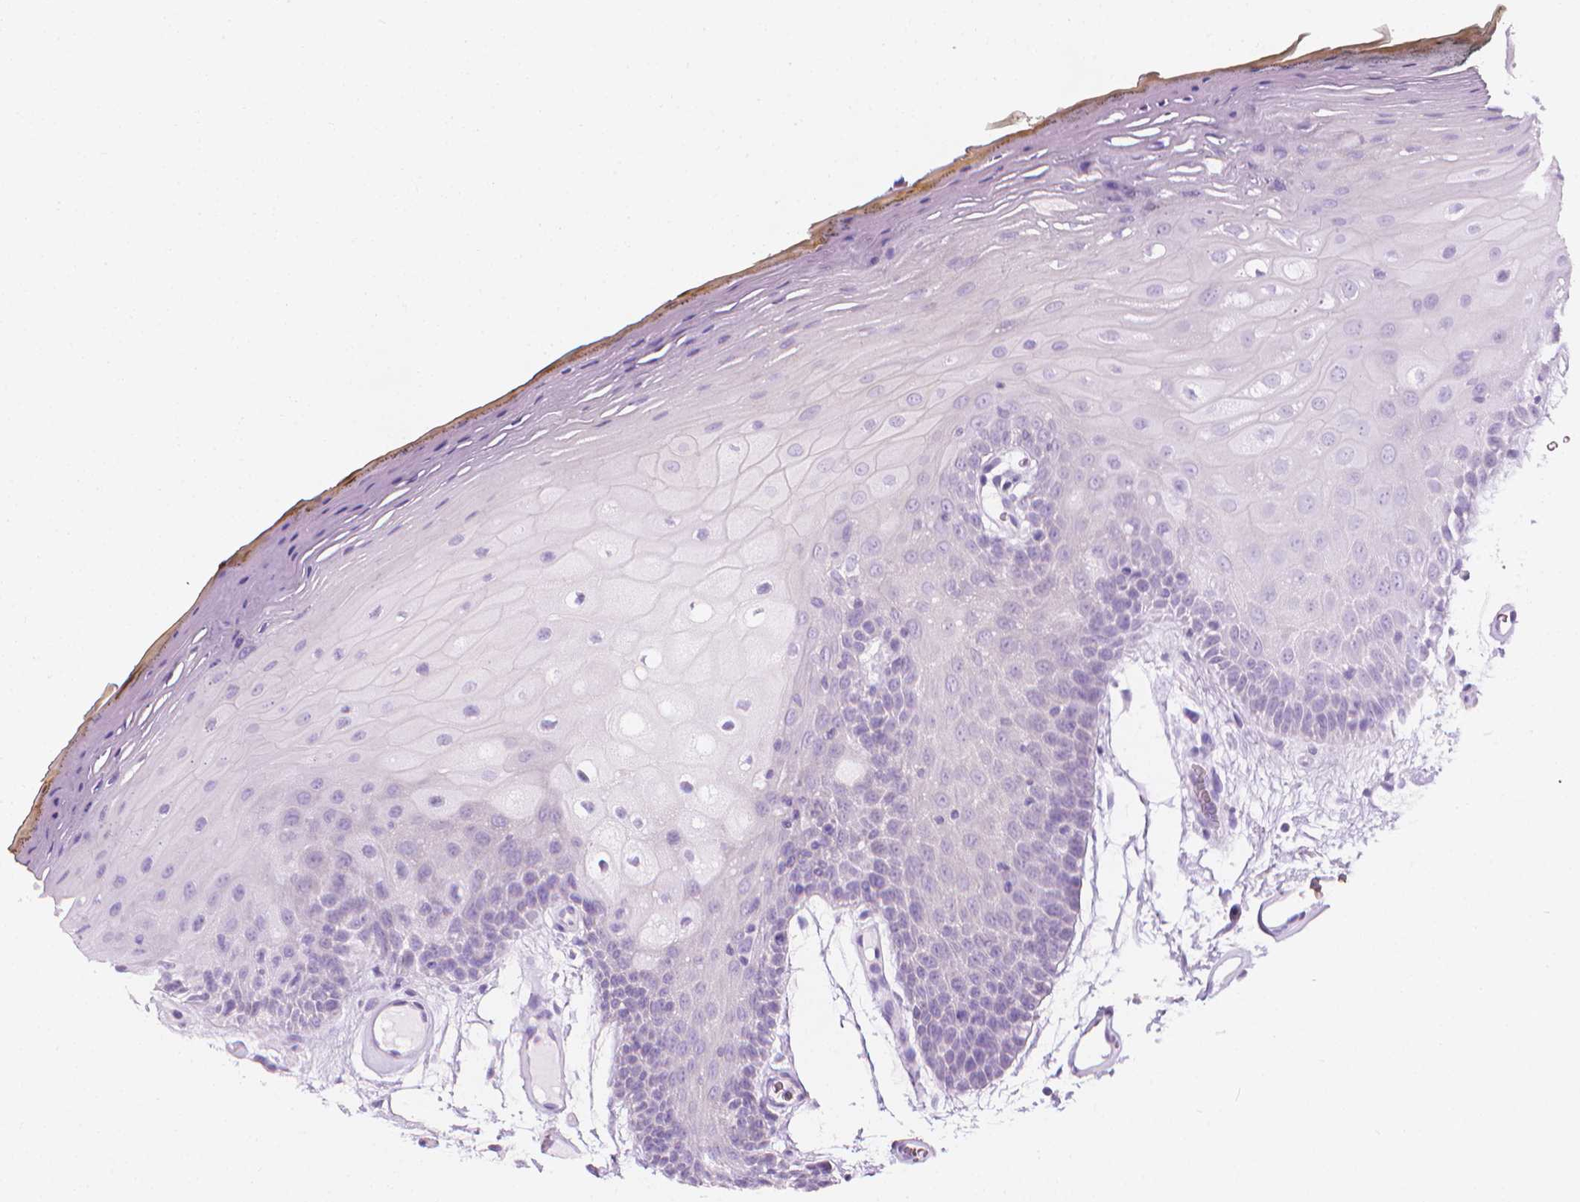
{"staining": {"intensity": "negative", "quantity": "none", "location": "none"}, "tissue": "oral mucosa", "cell_type": "Squamous epithelial cells", "image_type": "normal", "snomed": [{"axis": "morphology", "description": "Normal tissue, NOS"}, {"axis": "morphology", "description": "Squamous cell carcinoma, NOS"}, {"axis": "topography", "description": "Oral tissue"}, {"axis": "topography", "description": "Head-Neck"}], "caption": "An IHC micrograph of normal oral mucosa is shown. There is no staining in squamous epithelial cells of oral mucosa.", "gene": "DCAF8L1", "patient": {"sex": "male", "age": 52}}